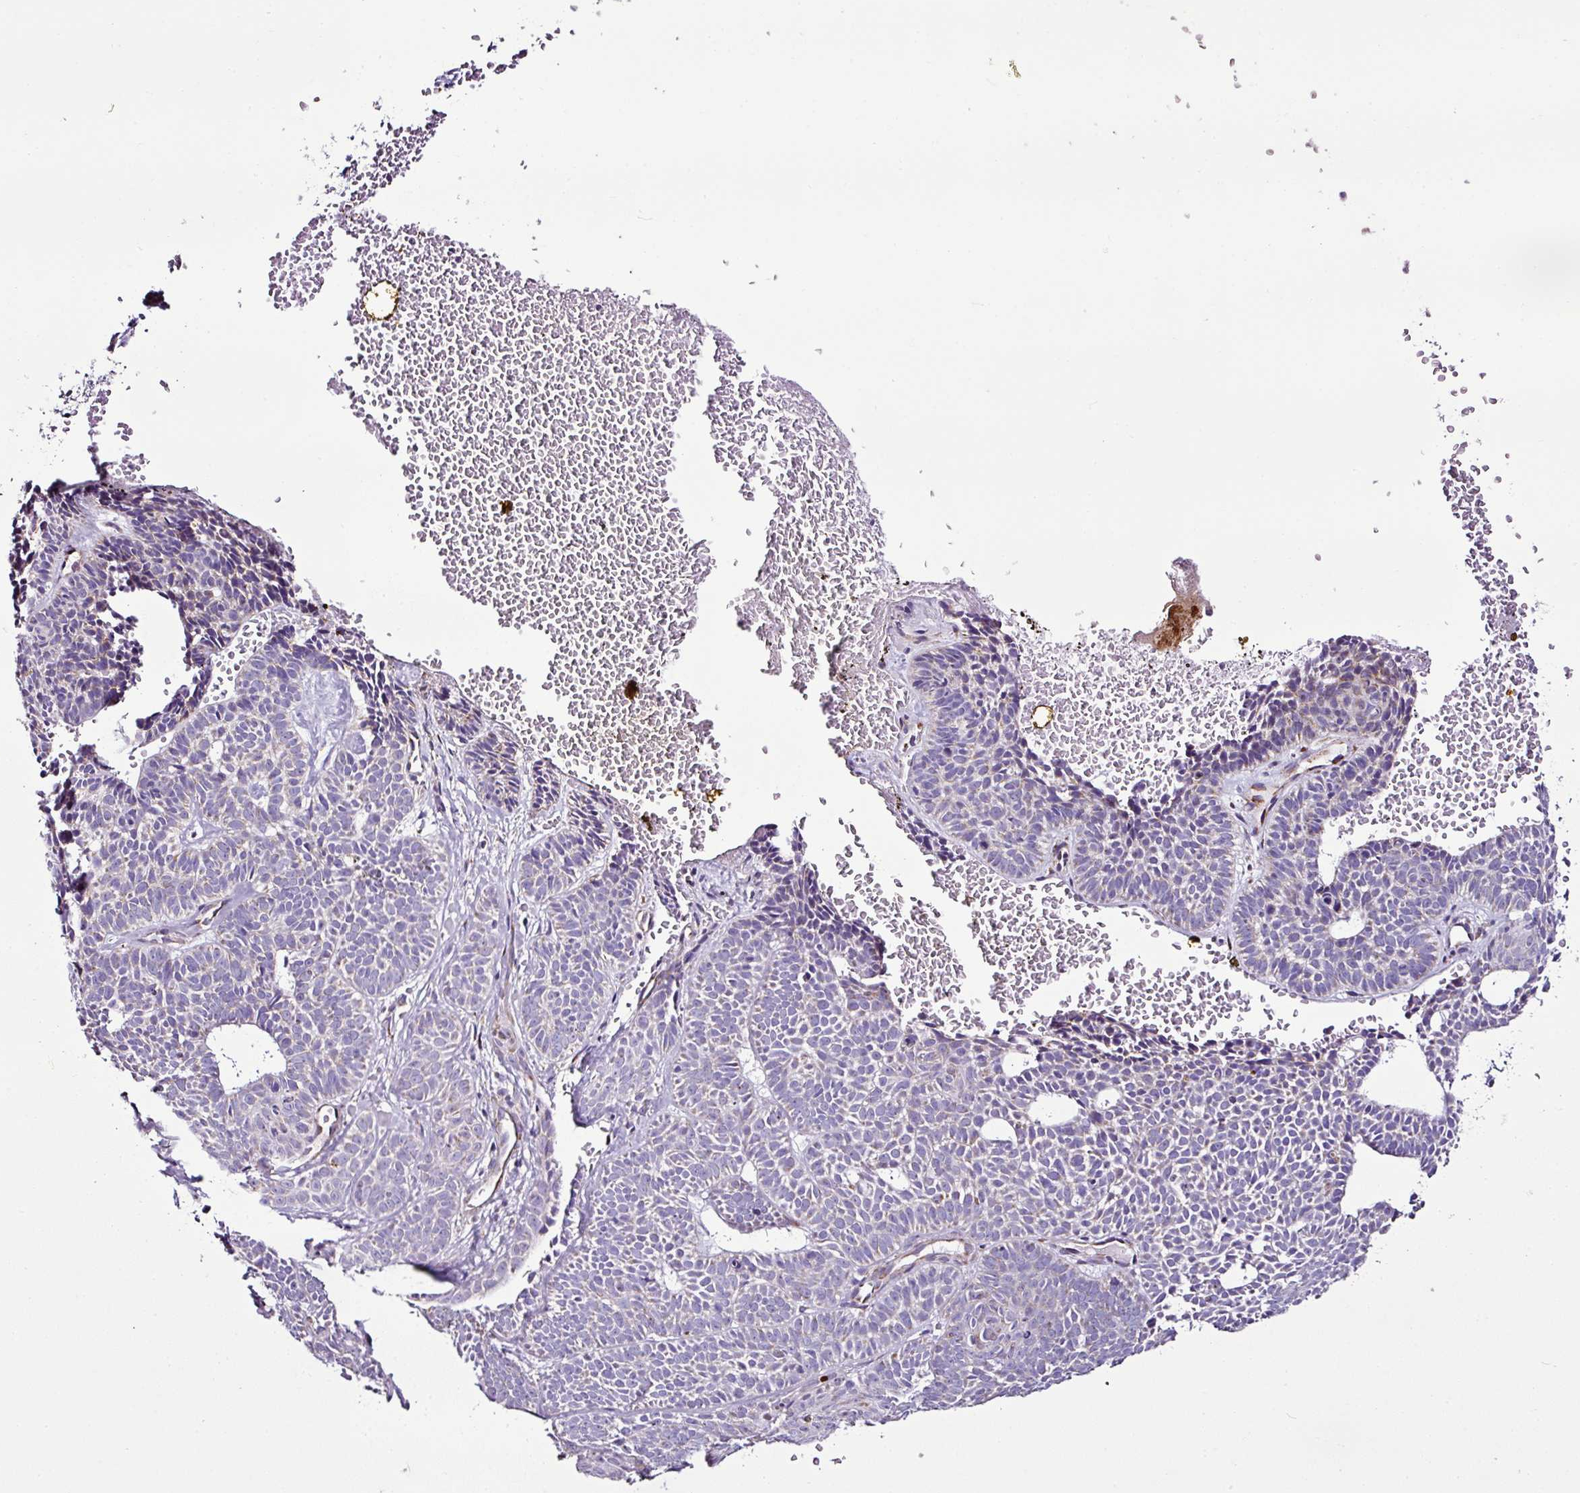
{"staining": {"intensity": "weak", "quantity": "25%-75%", "location": "cytoplasmic/membranous"}, "tissue": "skin cancer", "cell_type": "Tumor cells", "image_type": "cancer", "snomed": [{"axis": "morphology", "description": "Basal cell carcinoma"}, {"axis": "topography", "description": "Skin"}], "caption": "A brown stain highlights weak cytoplasmic/membranous positivity of a protein in human skin basal cell carcinoma tumor cells.", "gene": "DPAGT1", "patient": {"sex": "male", "age": 85}}